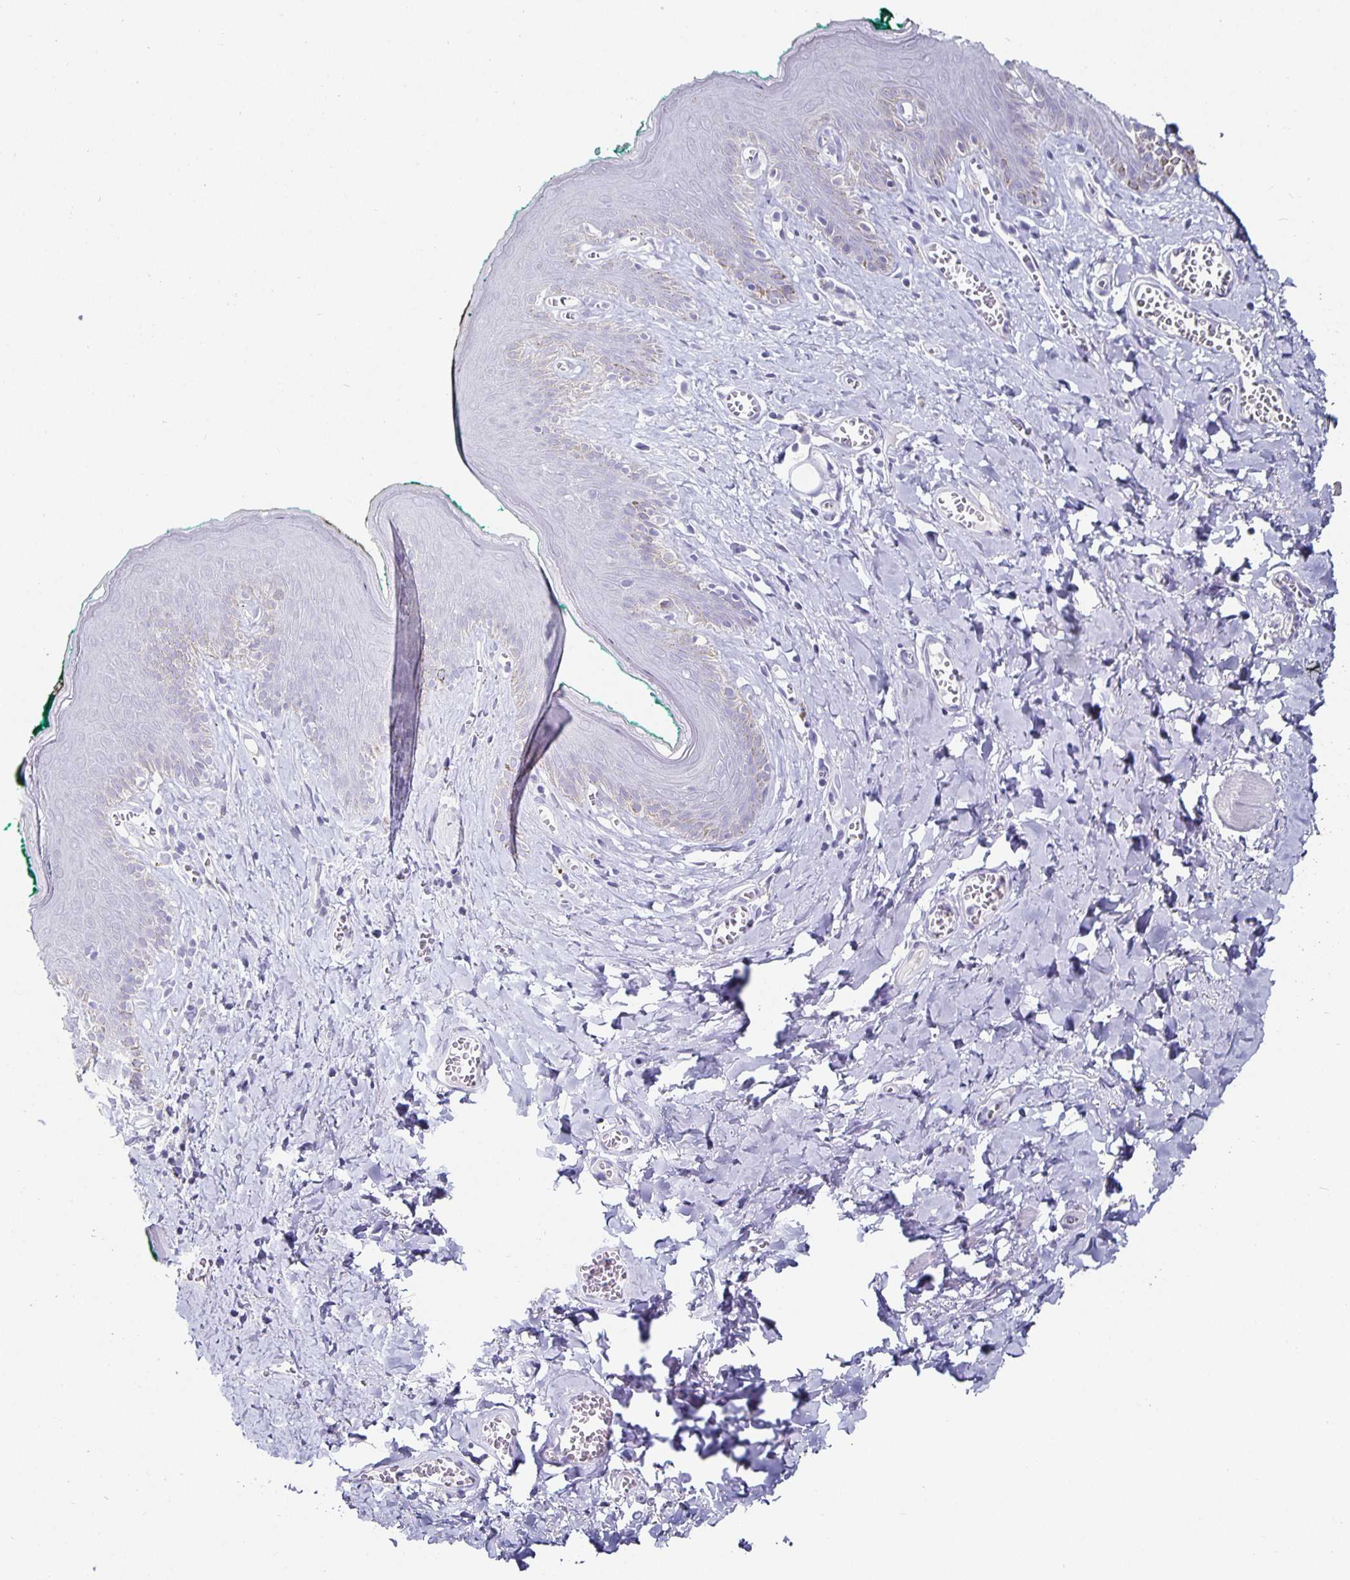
{"staining": {"intensity": "negative", "quantity": "none", "location": "none"}, "tissue": "skin", "cell_type": "Epidermal cells", "image_type": "normal", "snomed": [{"axis": "morphology", "description": "Normal tissue, NOS"}, {"axis": "topography", "description": "Vulva"}, {"axis": "topography", "description": "Peripheral nerve tissue"}], "caption": "A photomicrograph of human skin is negative for staining in epidermal cells.", "gene": "CHGA", "patient": {"sex": "female", "age": 66}}